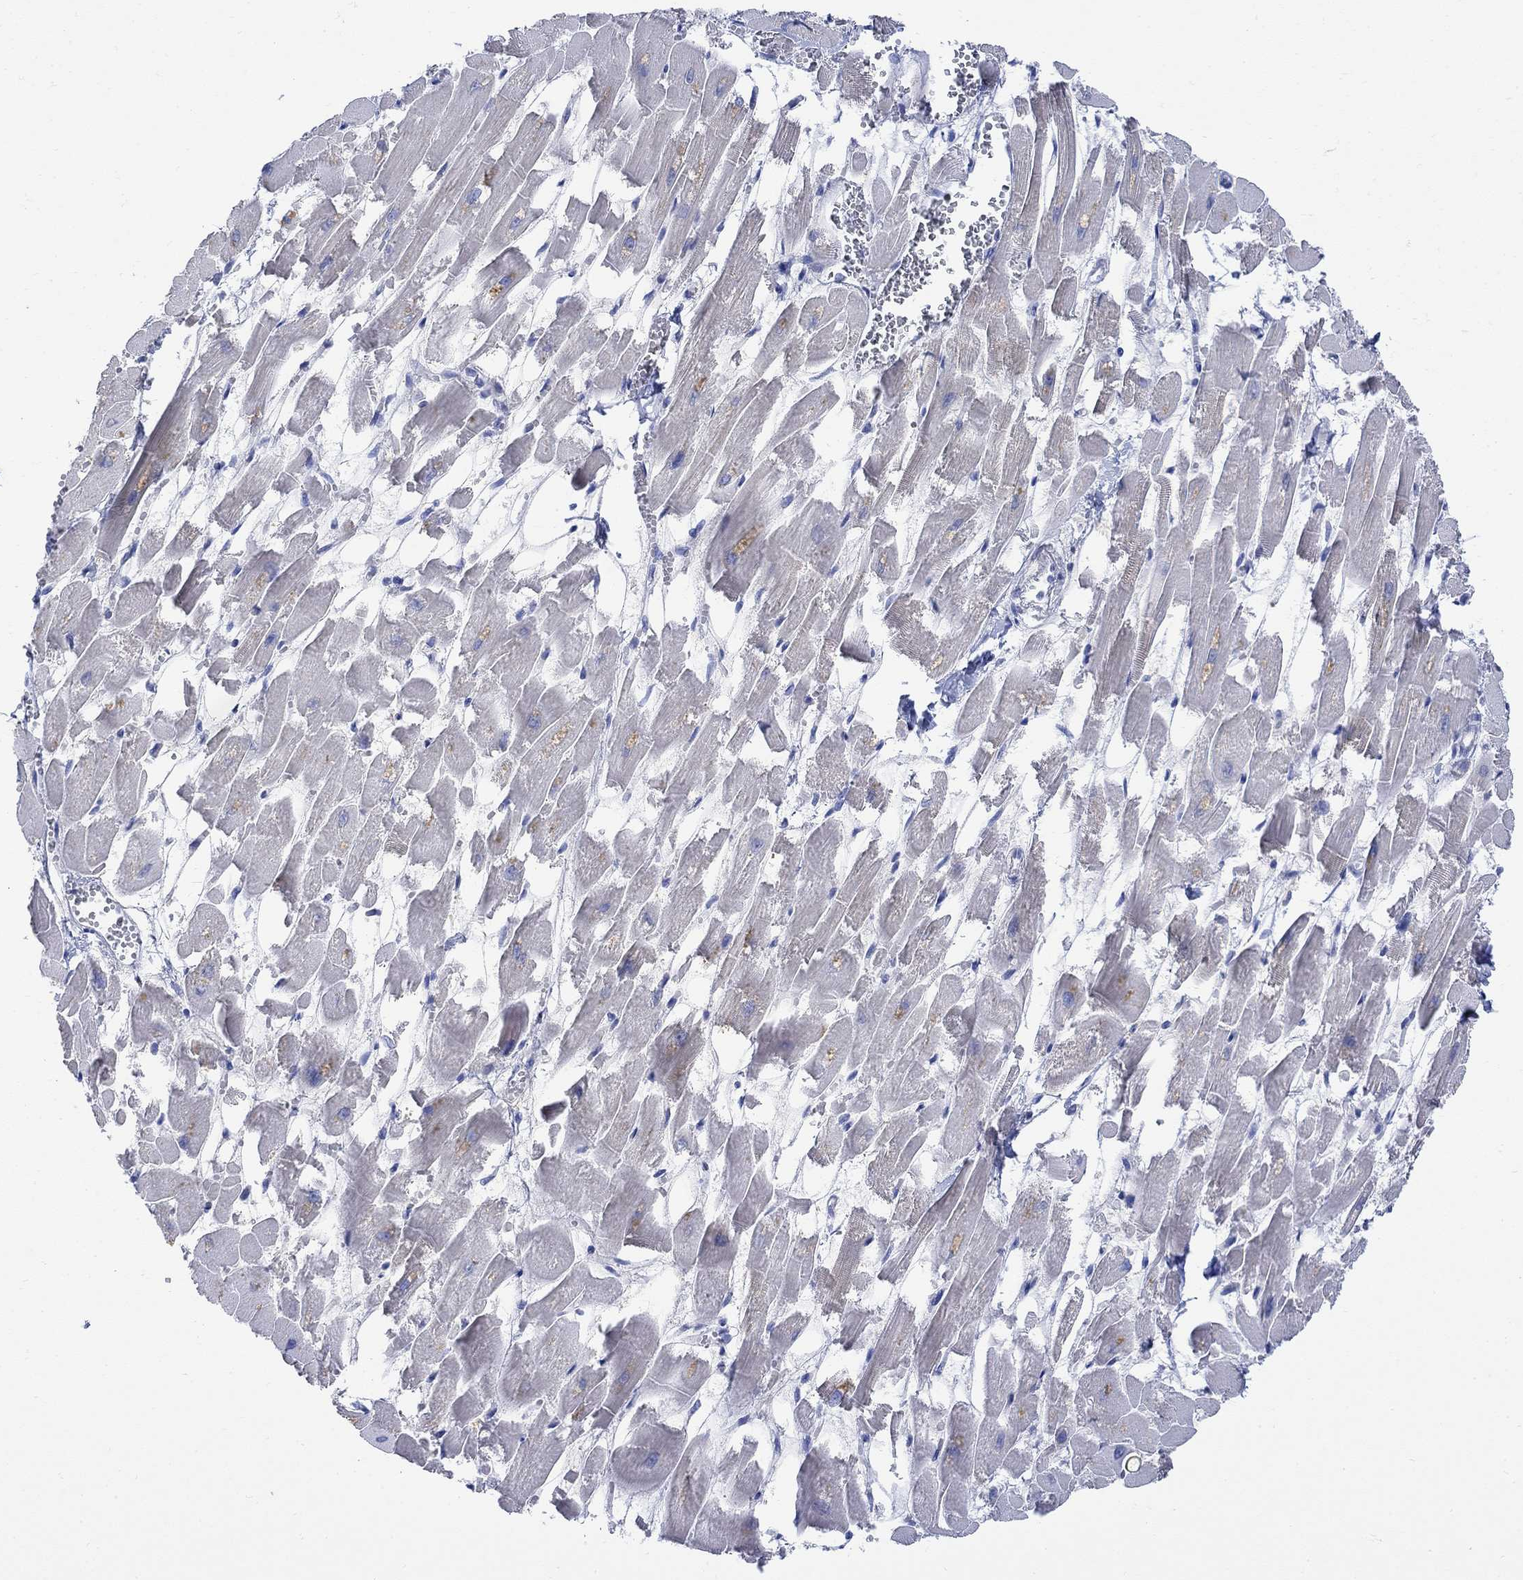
{"staining": {"intensity": "negative", "quantity": "none", "location": "none"}, "tissue": "heart muscle", "cell_type": "Cardiomyocytes", "image_type": "normal", "snomed": [{"axis": "morphology", "description": "Normal tissue, NOS"}, {"axis": "topography", "description": "Heart"}], "caption": "Cardiomyocytes show no significant protein expression in unremarkable heart muscle.", "gene": "GCM1", "patient": {"sex": "female", "age": 52}}